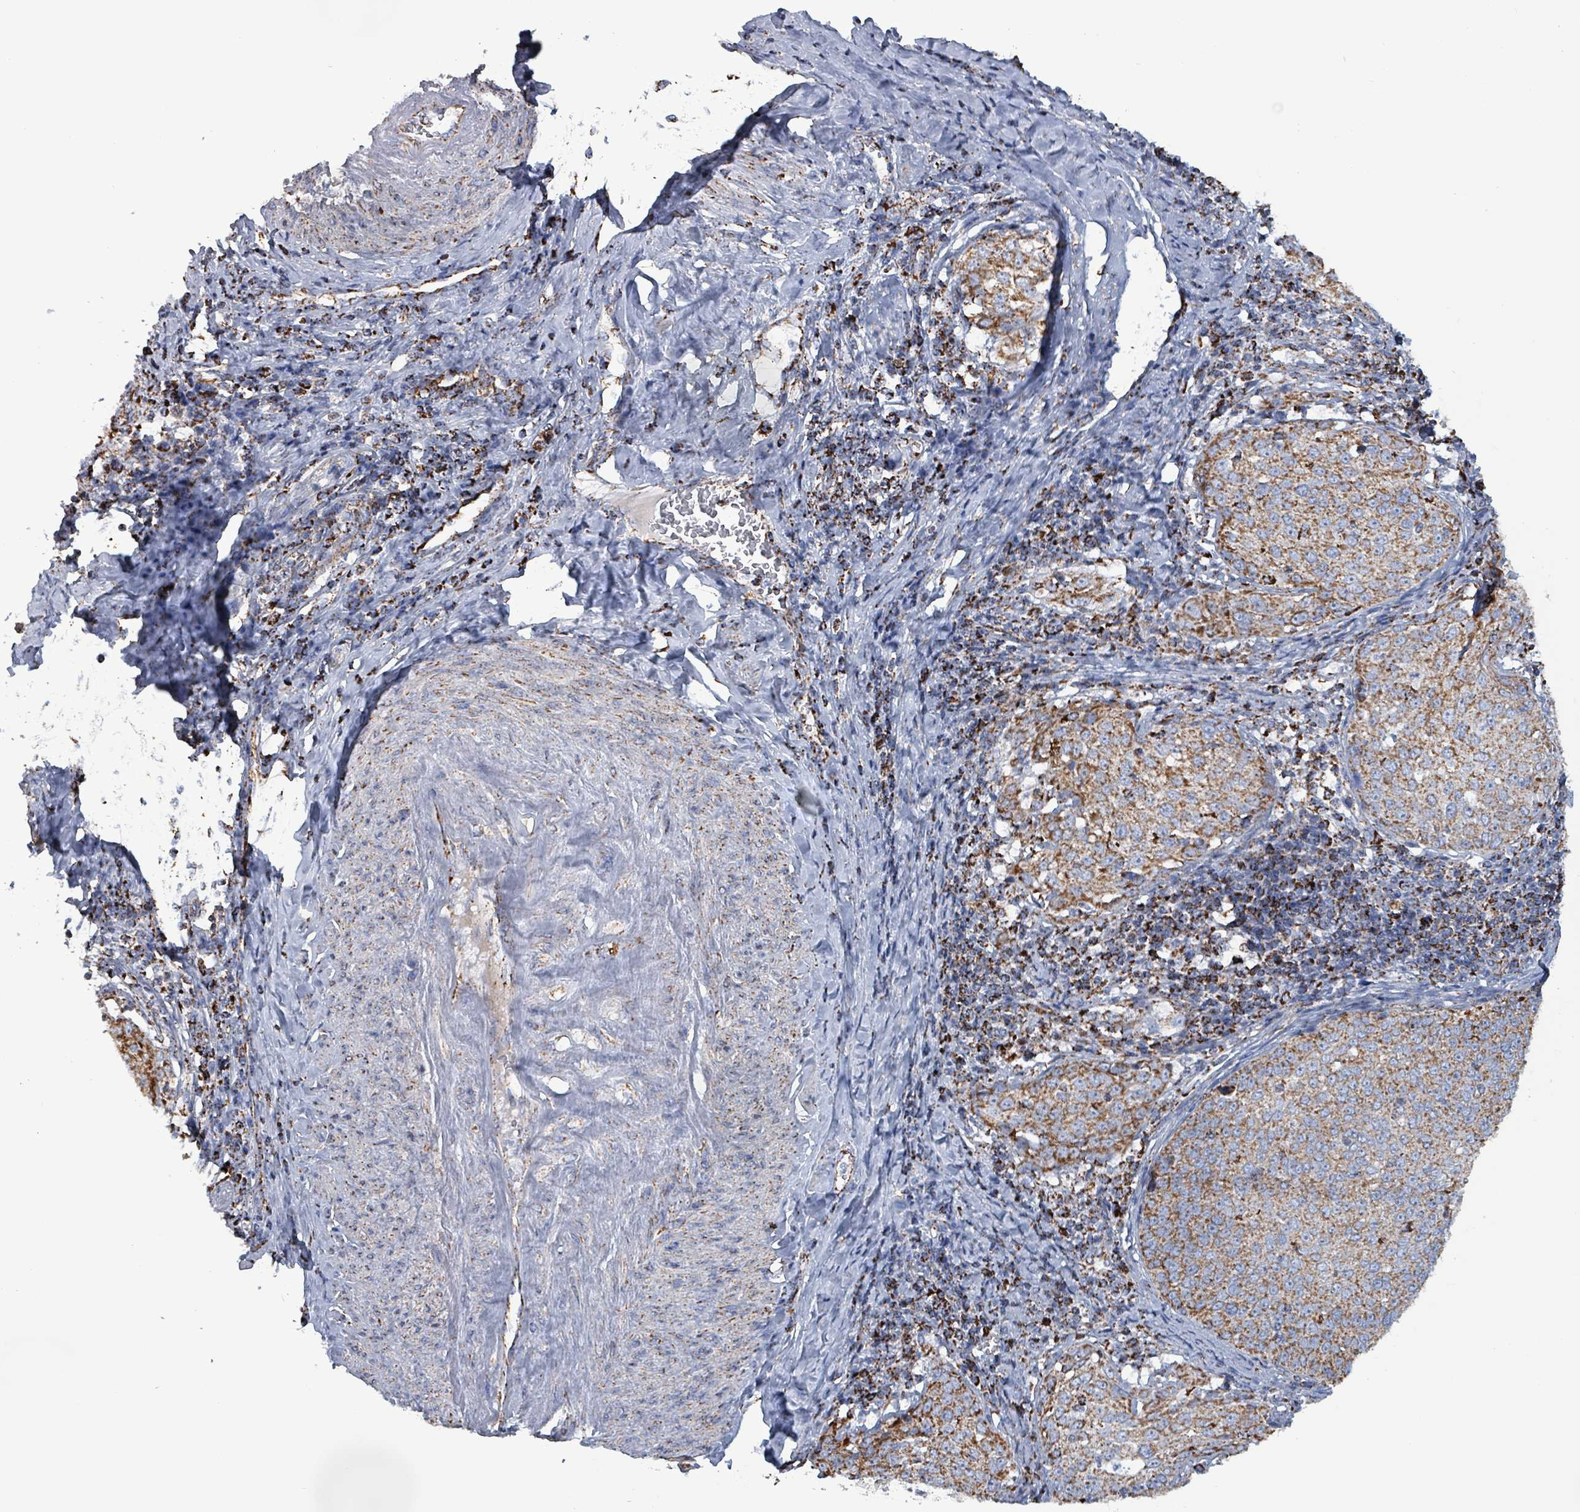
{"staining": {"intensity": "moderate", "quantity": ">75%", "location": "cytoplasmic/membranous"}, "tissue": "cervical cancer", "cell_type": "Tumor cells", "image_type": "cancer", "snomed": [{"axis": "morphology", "description": "Squamous cell carcinoma, NOS"}, {"axis": "topography", "description": "Cervix"}], "caption": "Squamous cell carcinoma (cervical) stained with a protein marker displays moderate staining in tumor cells.", "gene": "IDH3B", "patient": {"sex": "female", "age": 57}}